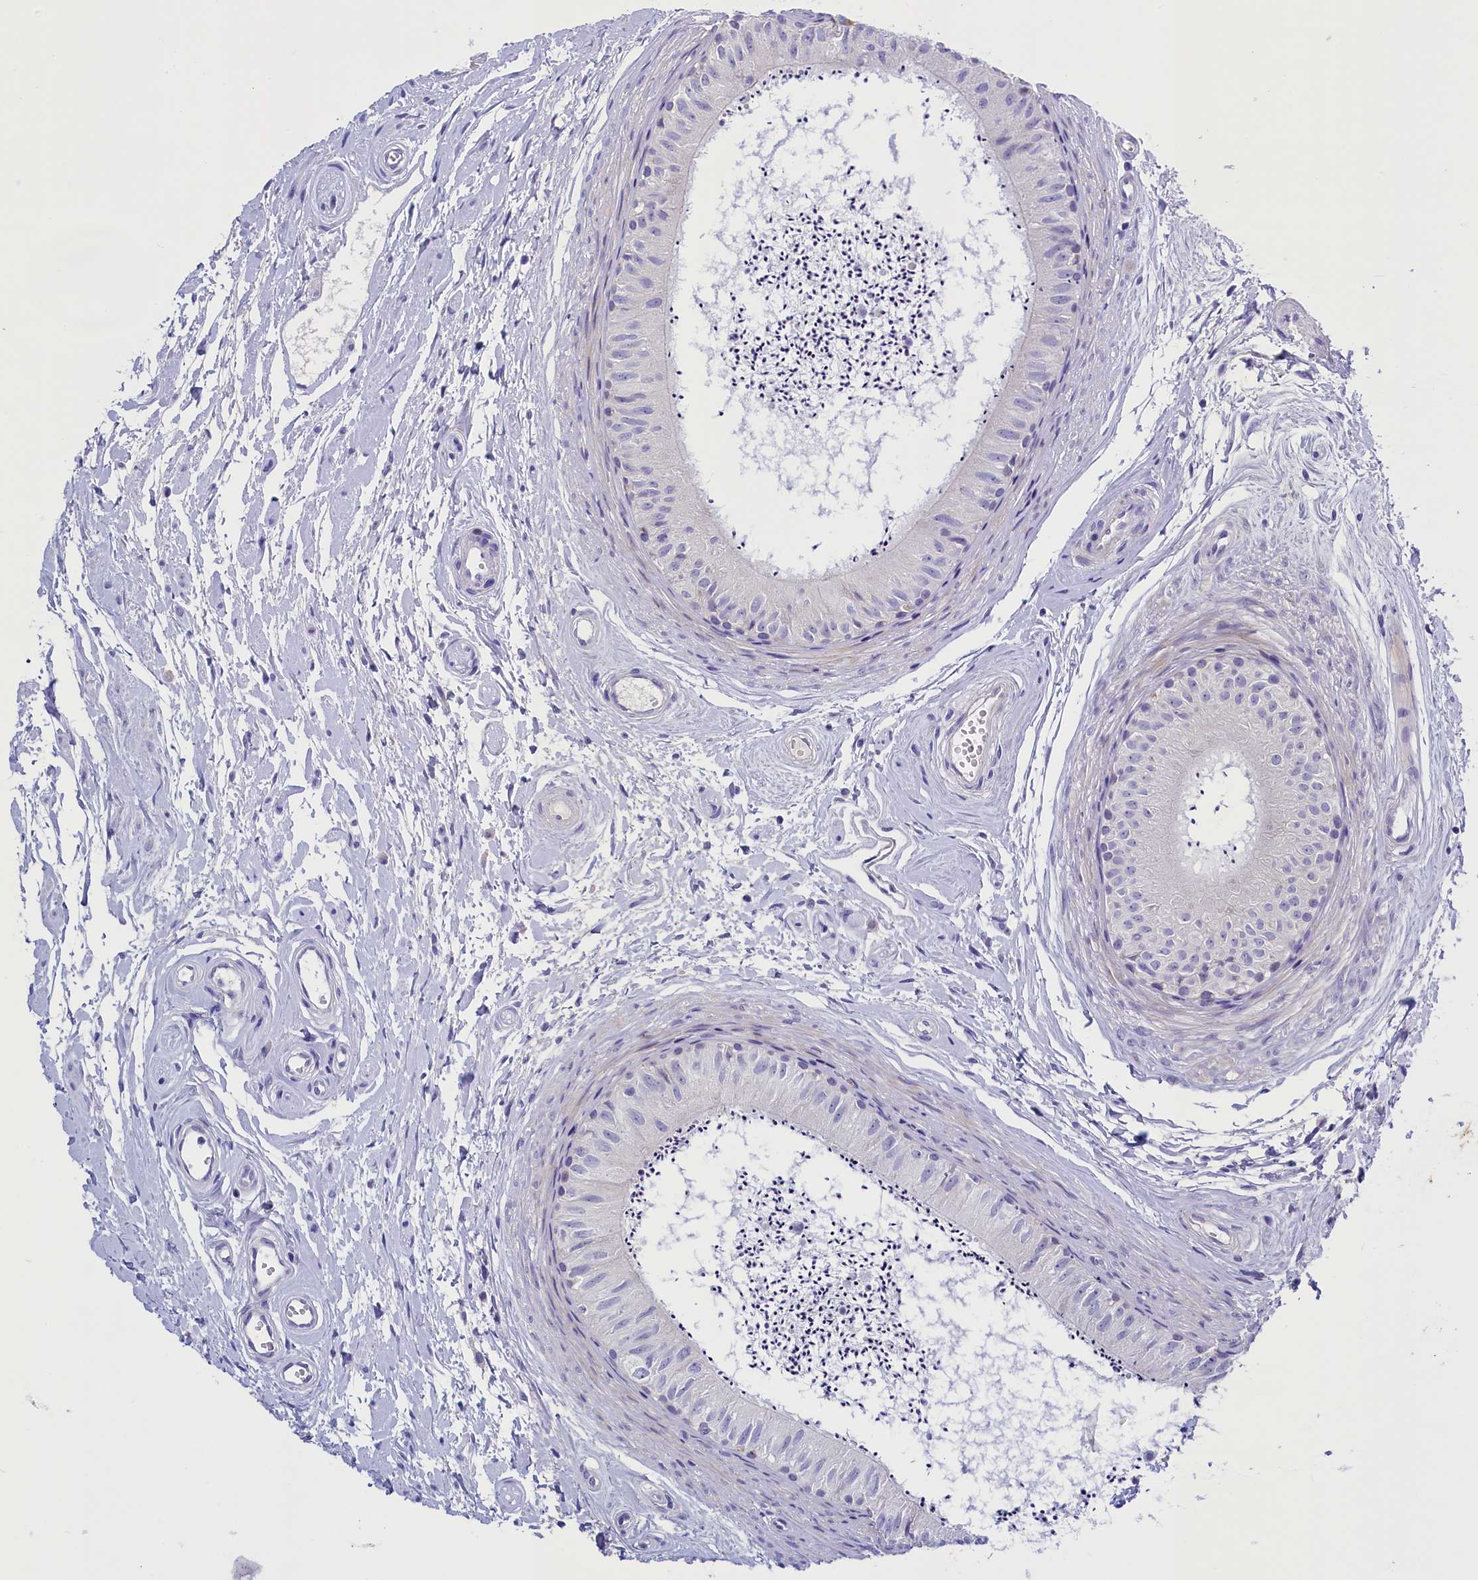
{"staining": {"intensity": "negative", "quantity": "none", "location": "none"}, "tissue": "epididymis", "cell_type": "Glandular cells", "image_type": "normal", "snomed": [{"axis": "morphology", "description": "Normal tissue, NOS"}, {"axis": "topography", "description": "Epididymis"}], "caption": "Epididymis was stained to show a protein in brown. There is no significant expression in glandular cells. (DAB (3,3'-diaminobenzidine) immunohistochemistry (IHC) with hematoxylin counter stain).", "gene": "RTTN", "patient": {"sex": "male", "age": 56}}